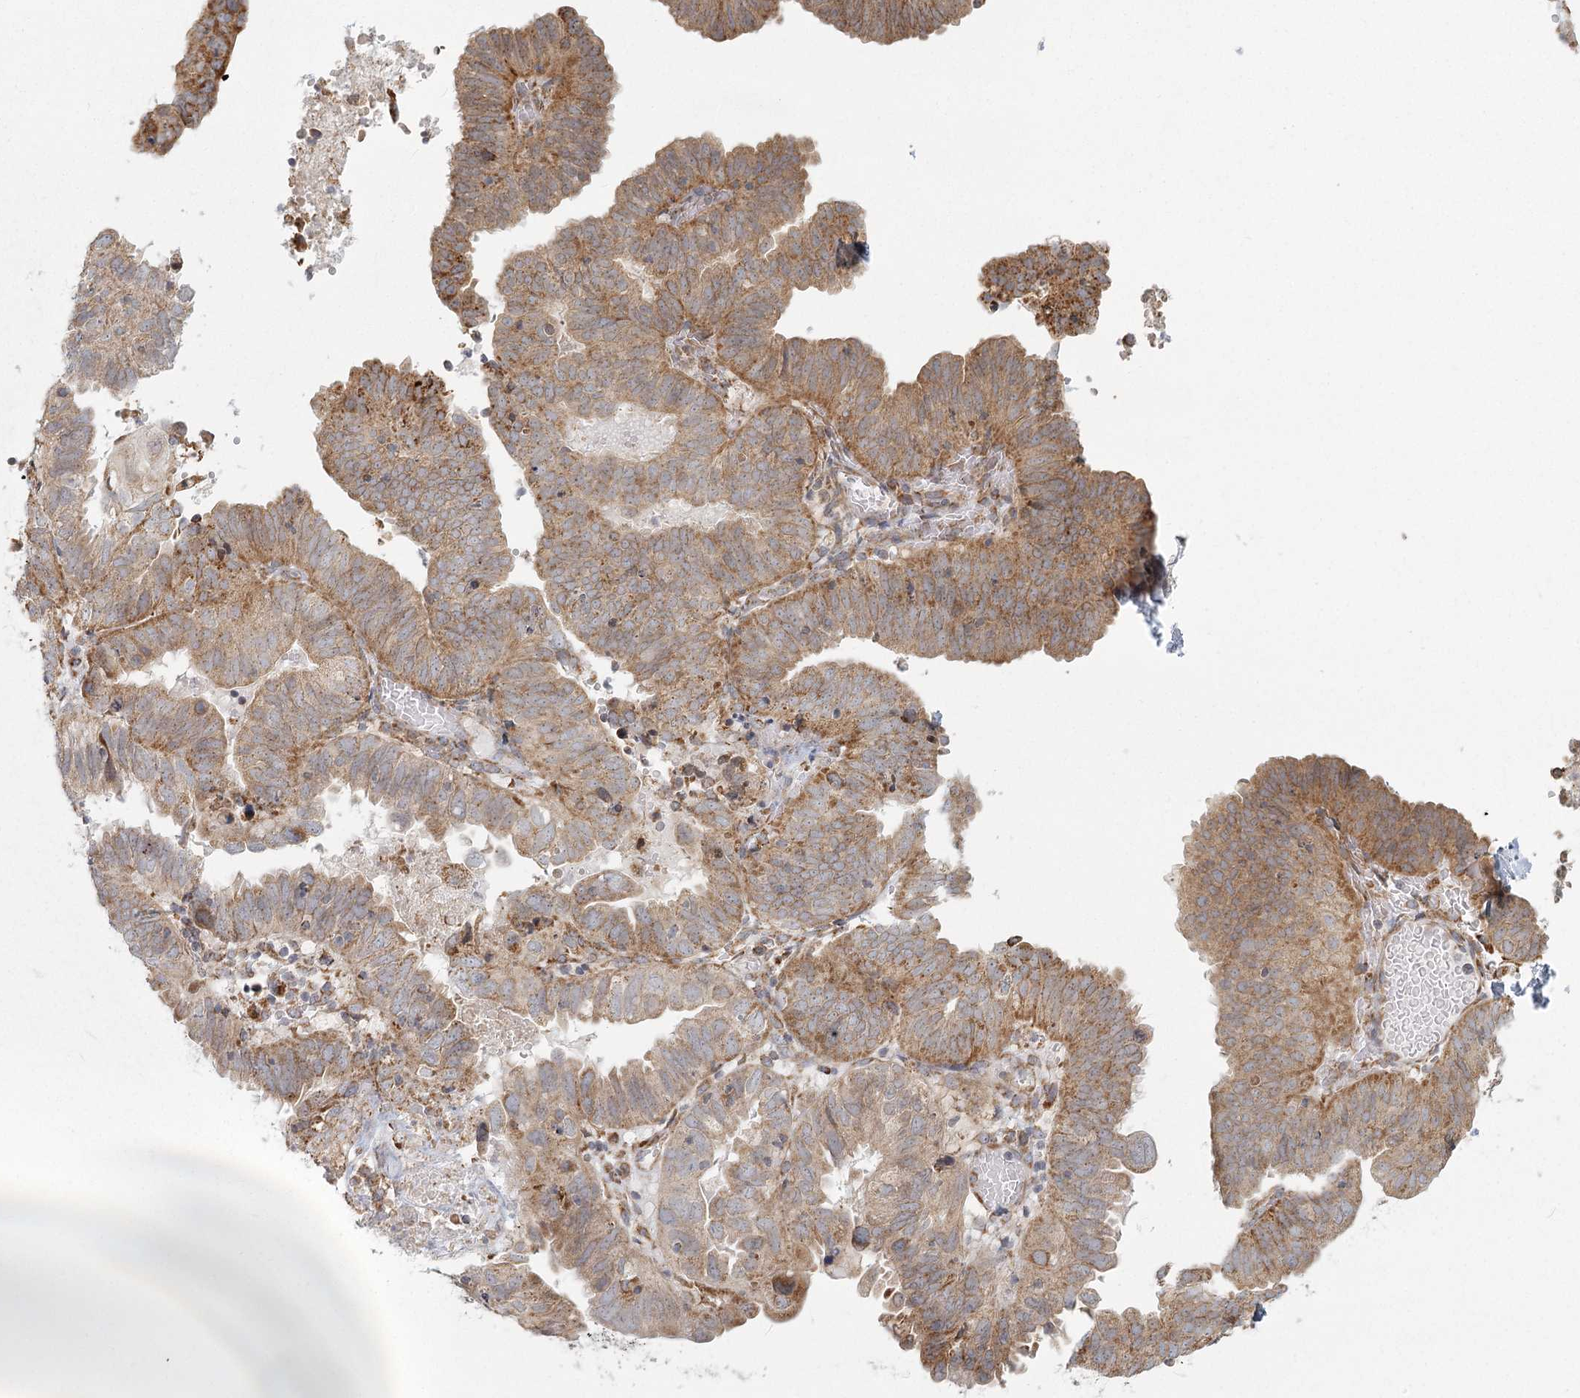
{"staining": {"intensity": "moderate", "quantity": ">75%", "location": "cytoplasmic/membranous"}, "tissue": "endometrial cancer", "cell_type": "Tumor cells", "image_type": "cancer", "snomed": [{"axis": "morphology", "description": "Adenocarcinoma, NOS"}, {"axis": "topography", "description": "Uterus"}], "caption": "A medium amount of moderate cytoplasmic/membranous staining is present in approximately >75% of tumor cells in adenocarcinoma (endometrial) tissue. (brown staining indicates protein expression, while blue staining denotes nuclei).", "gene": "LACTB", "patient": {"sex": "female", "age": 77}}